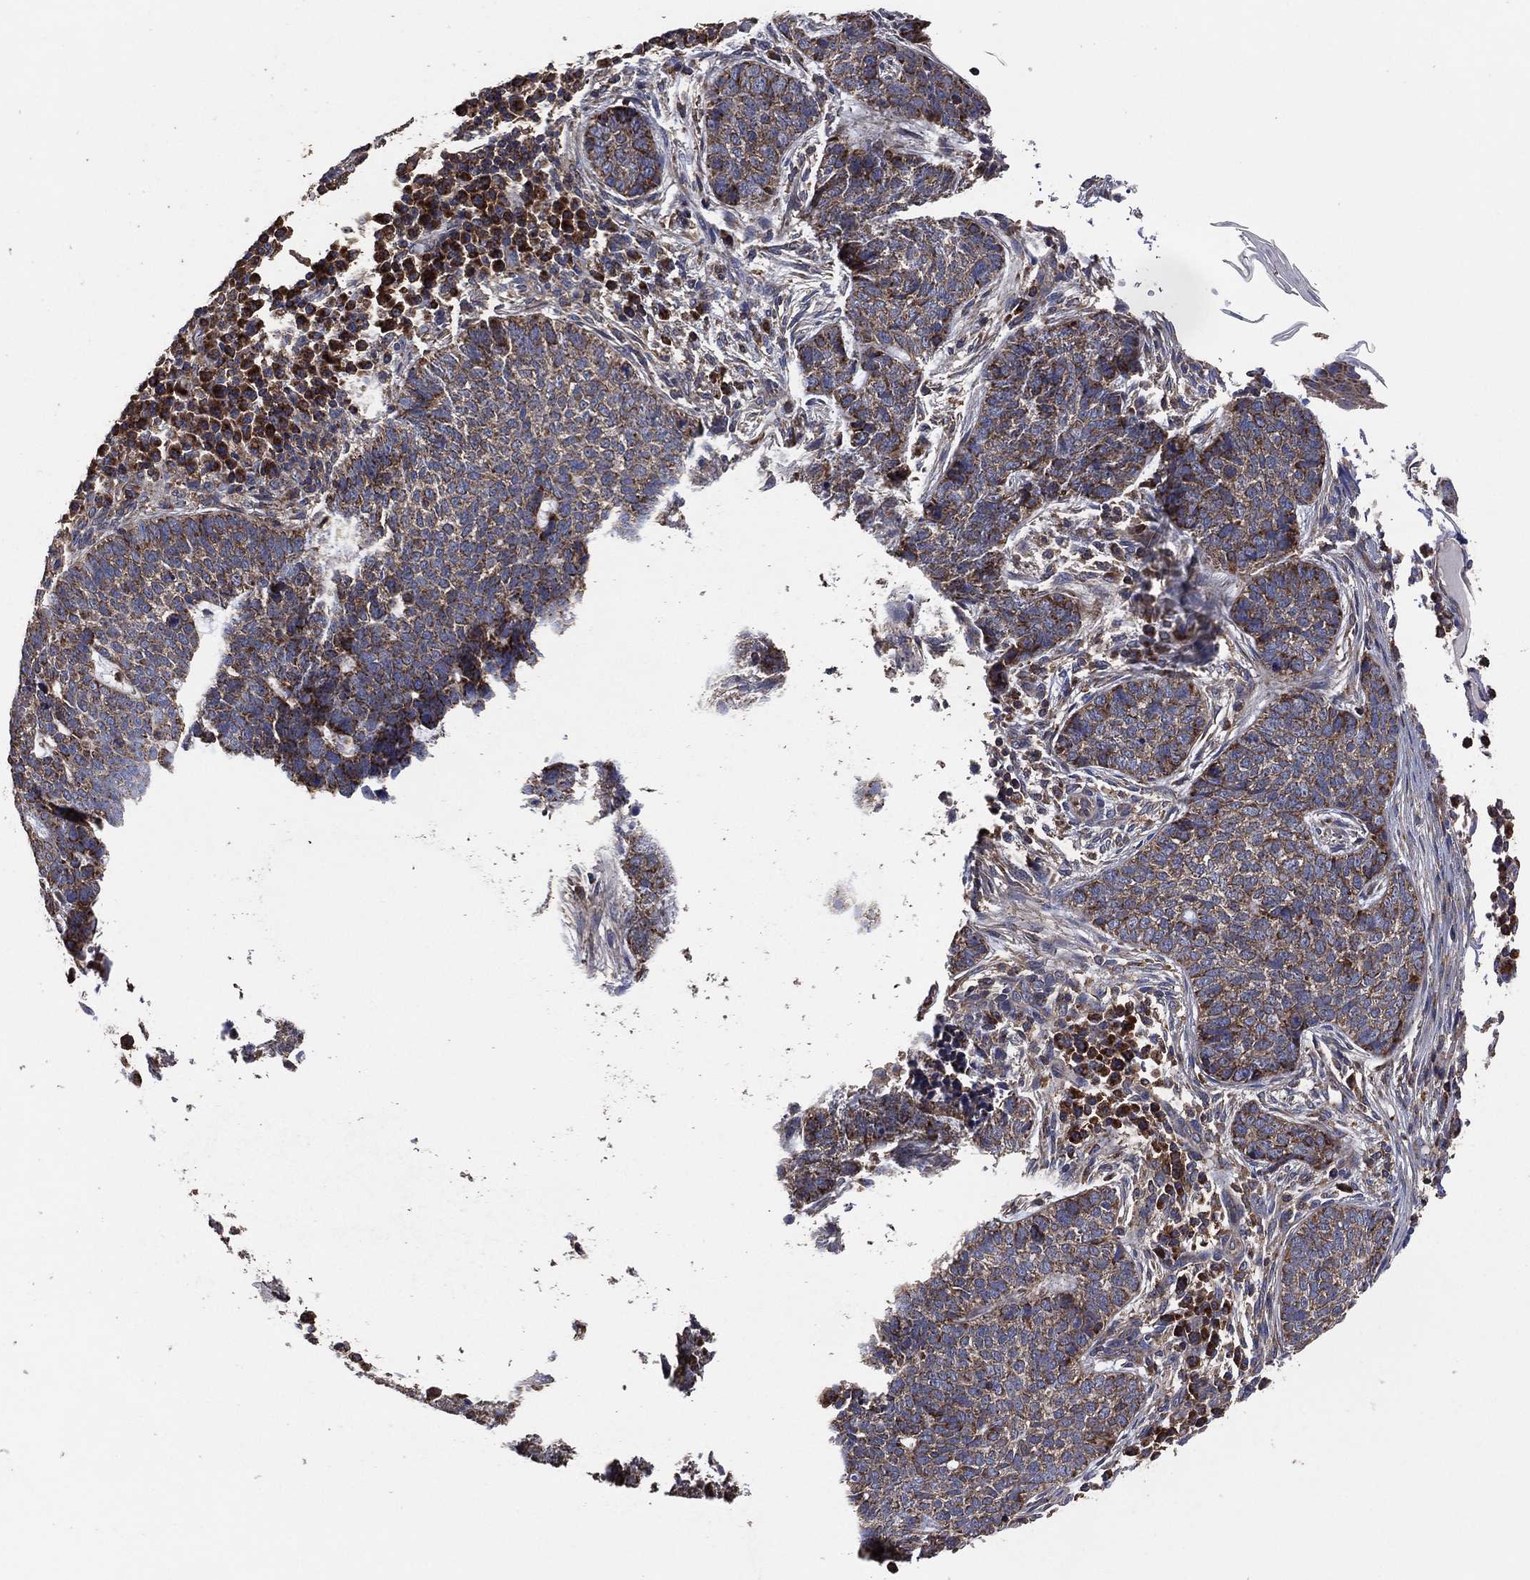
{"staining": {"intensity": "strong", "quantity": "<25%", "location": "cytoplasmic/membranous"}, "tissue": "skin cancer", "cell_type": "Tumor cells", "image_type": "cancer", "snomed": [{"axis": "morphology", "description": "Basal cell carcinoma"}, {"axis": "topography", "description": "Skin"}], "caption": "The photomicrograph displays staining of basal cell carcinoma (skin), revealing strong cytoplasmic/membranous protein expression (brown color) within tumor cells.", "gene": "LIMD1", "patient": {"sex": "female", "age": 69}}